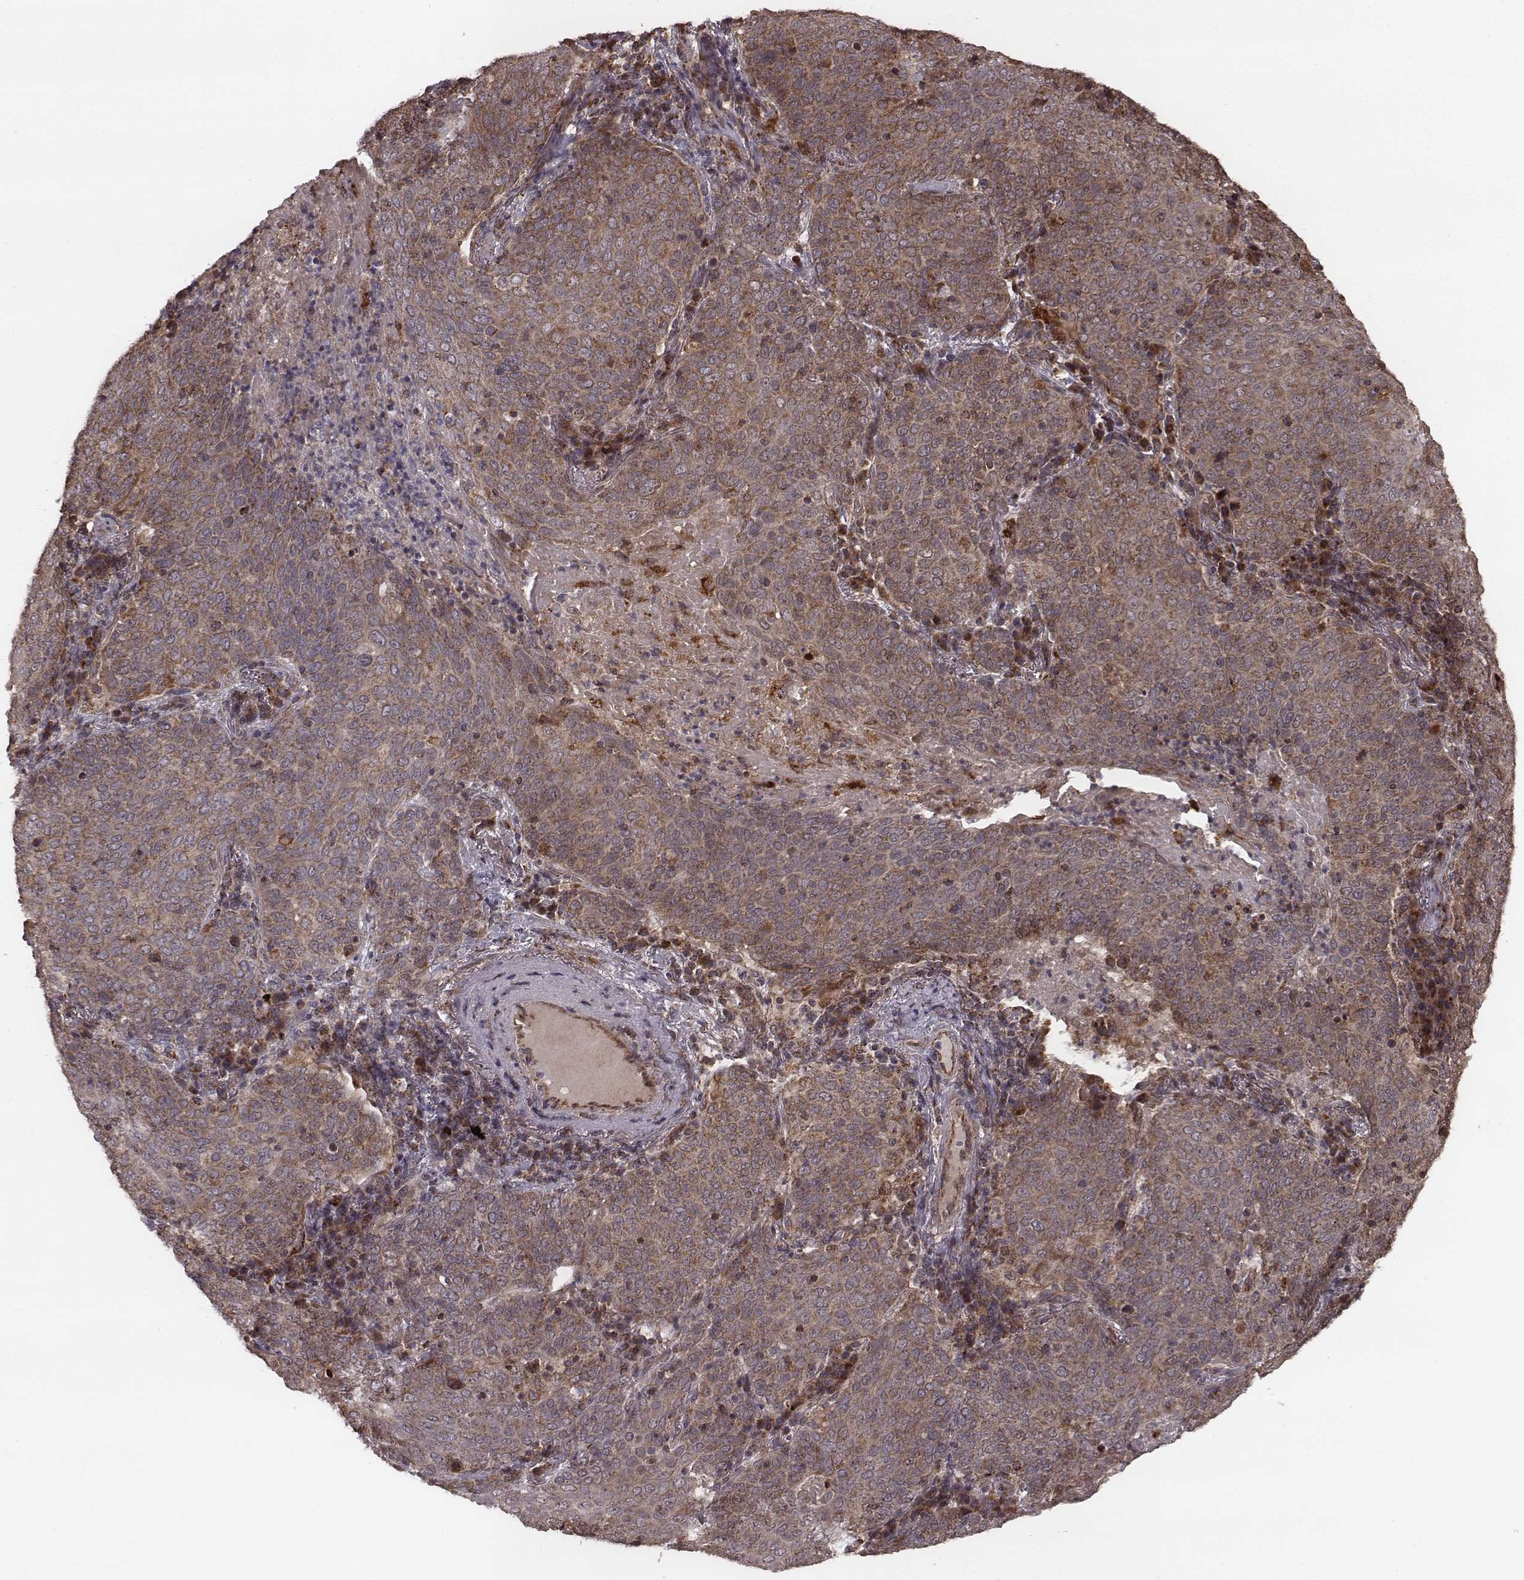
{"staining": {"intensity": "moderate", "quantity": ">75%", "location": "cytoplasmic/membranous"}, "tissue": "lung cancer", "cell_type": "Tumor cells", "image_type": "cancer", "snomed": [{"axis": "morphology", "description": "Squamous cell carcinoma, NOS"}, {"axis": "topography", "description": "Lung"}], "caption": "A micrograph of lung squamous cell carcinoma stained for a protein displays moderate cytoplasmic/membranous brown staining in tumor cells.", "gene": "ZDHHC21", "patient": {"sex": "male", "age": 82}}